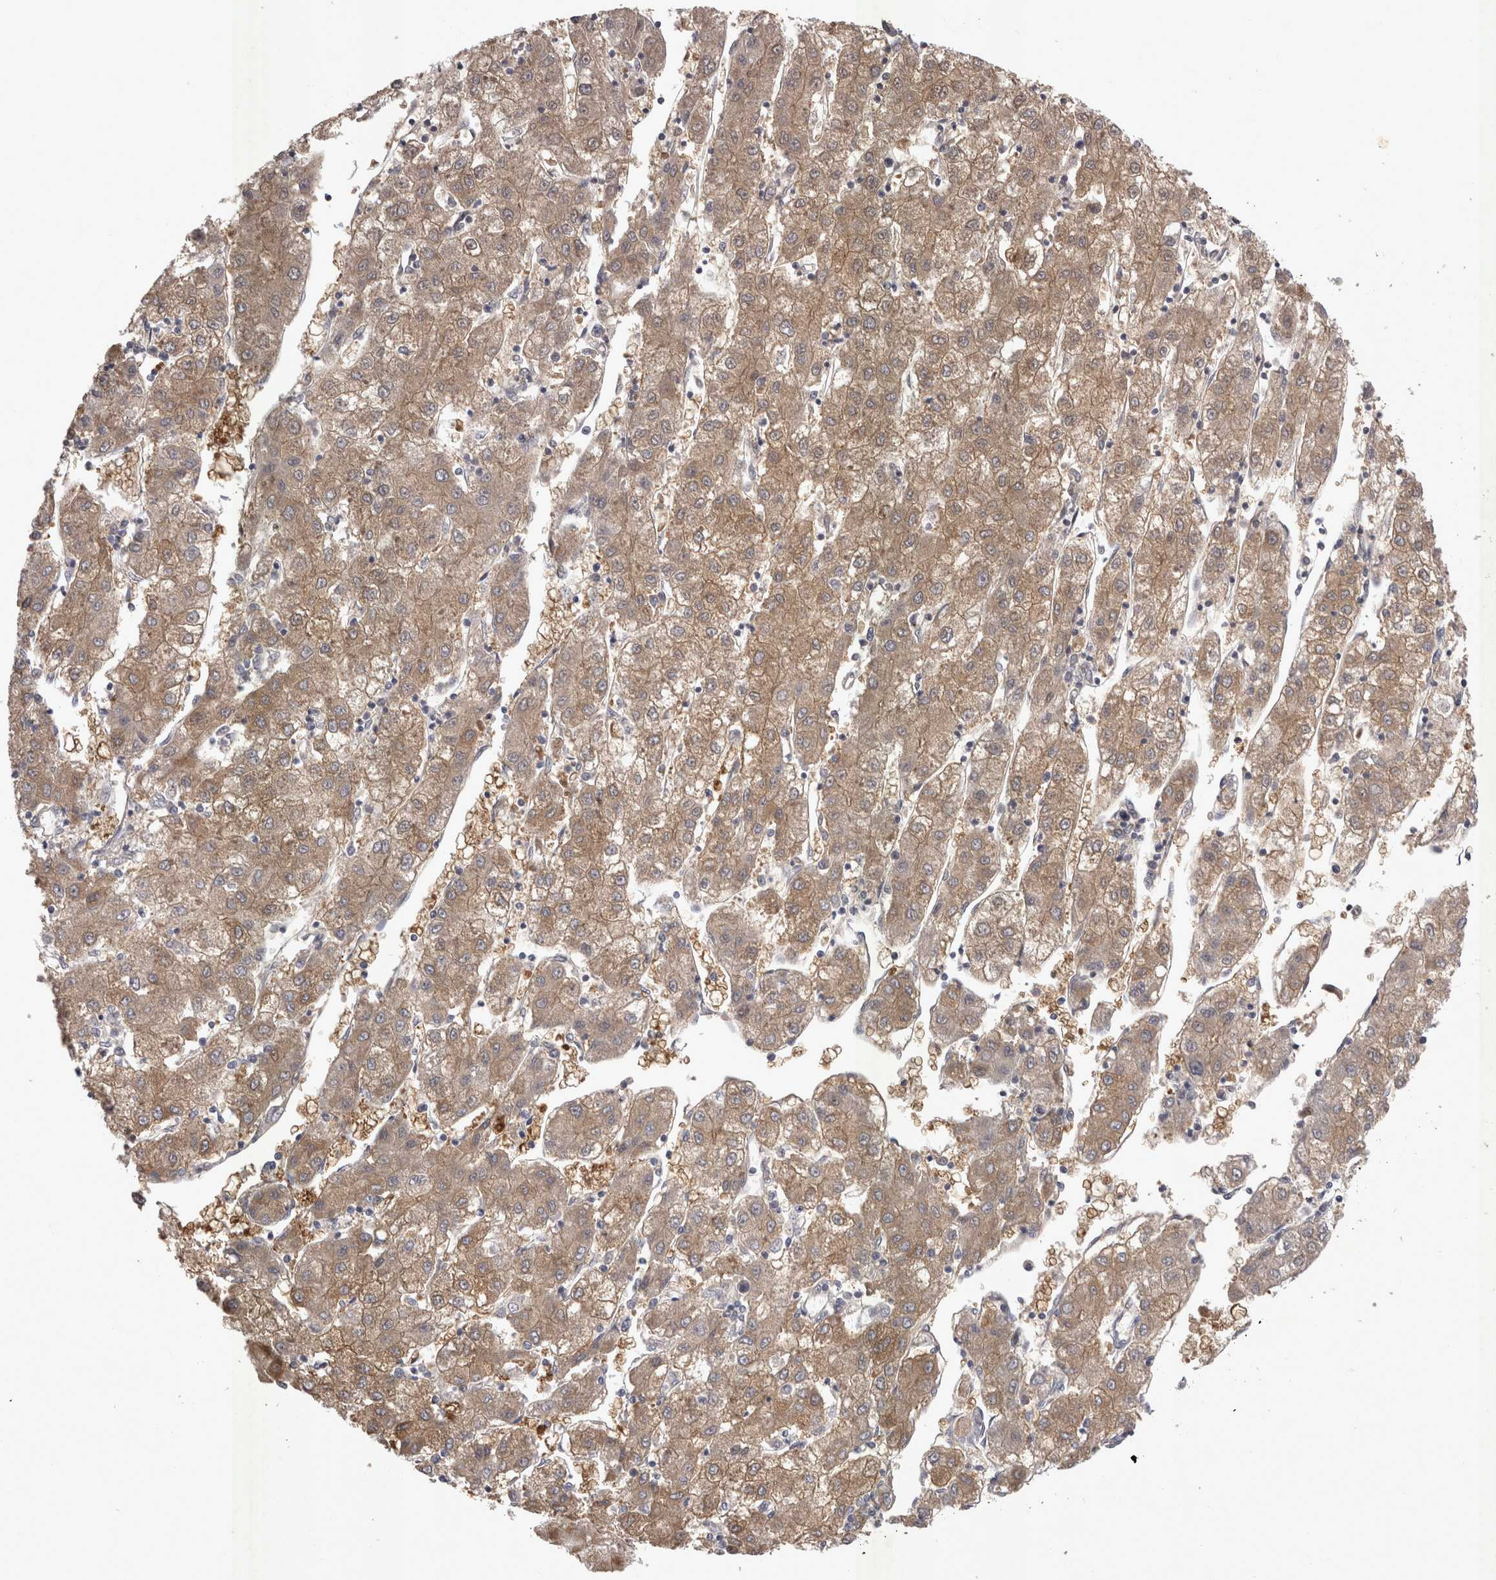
{"staining": {"intensity": "moderate", "quantity": ">75%", "location": "cytoplasmic/membranous"}, "tissue": "liver cancer", "cell_type": "Tumor cells", "image_type": "cancer", "snomed": [{"axis": "morphology", "description": "Carcinoma, Hepatocellular, NOS"}, {"axis": "topography", "description": "Liver"}], "caption": "Liver hepatocellular carcinoma stained with a protein marker shows moderate staining in tumor cells.", "gene": "CTBS", "patient": {"sex": "male", "age": 72}}